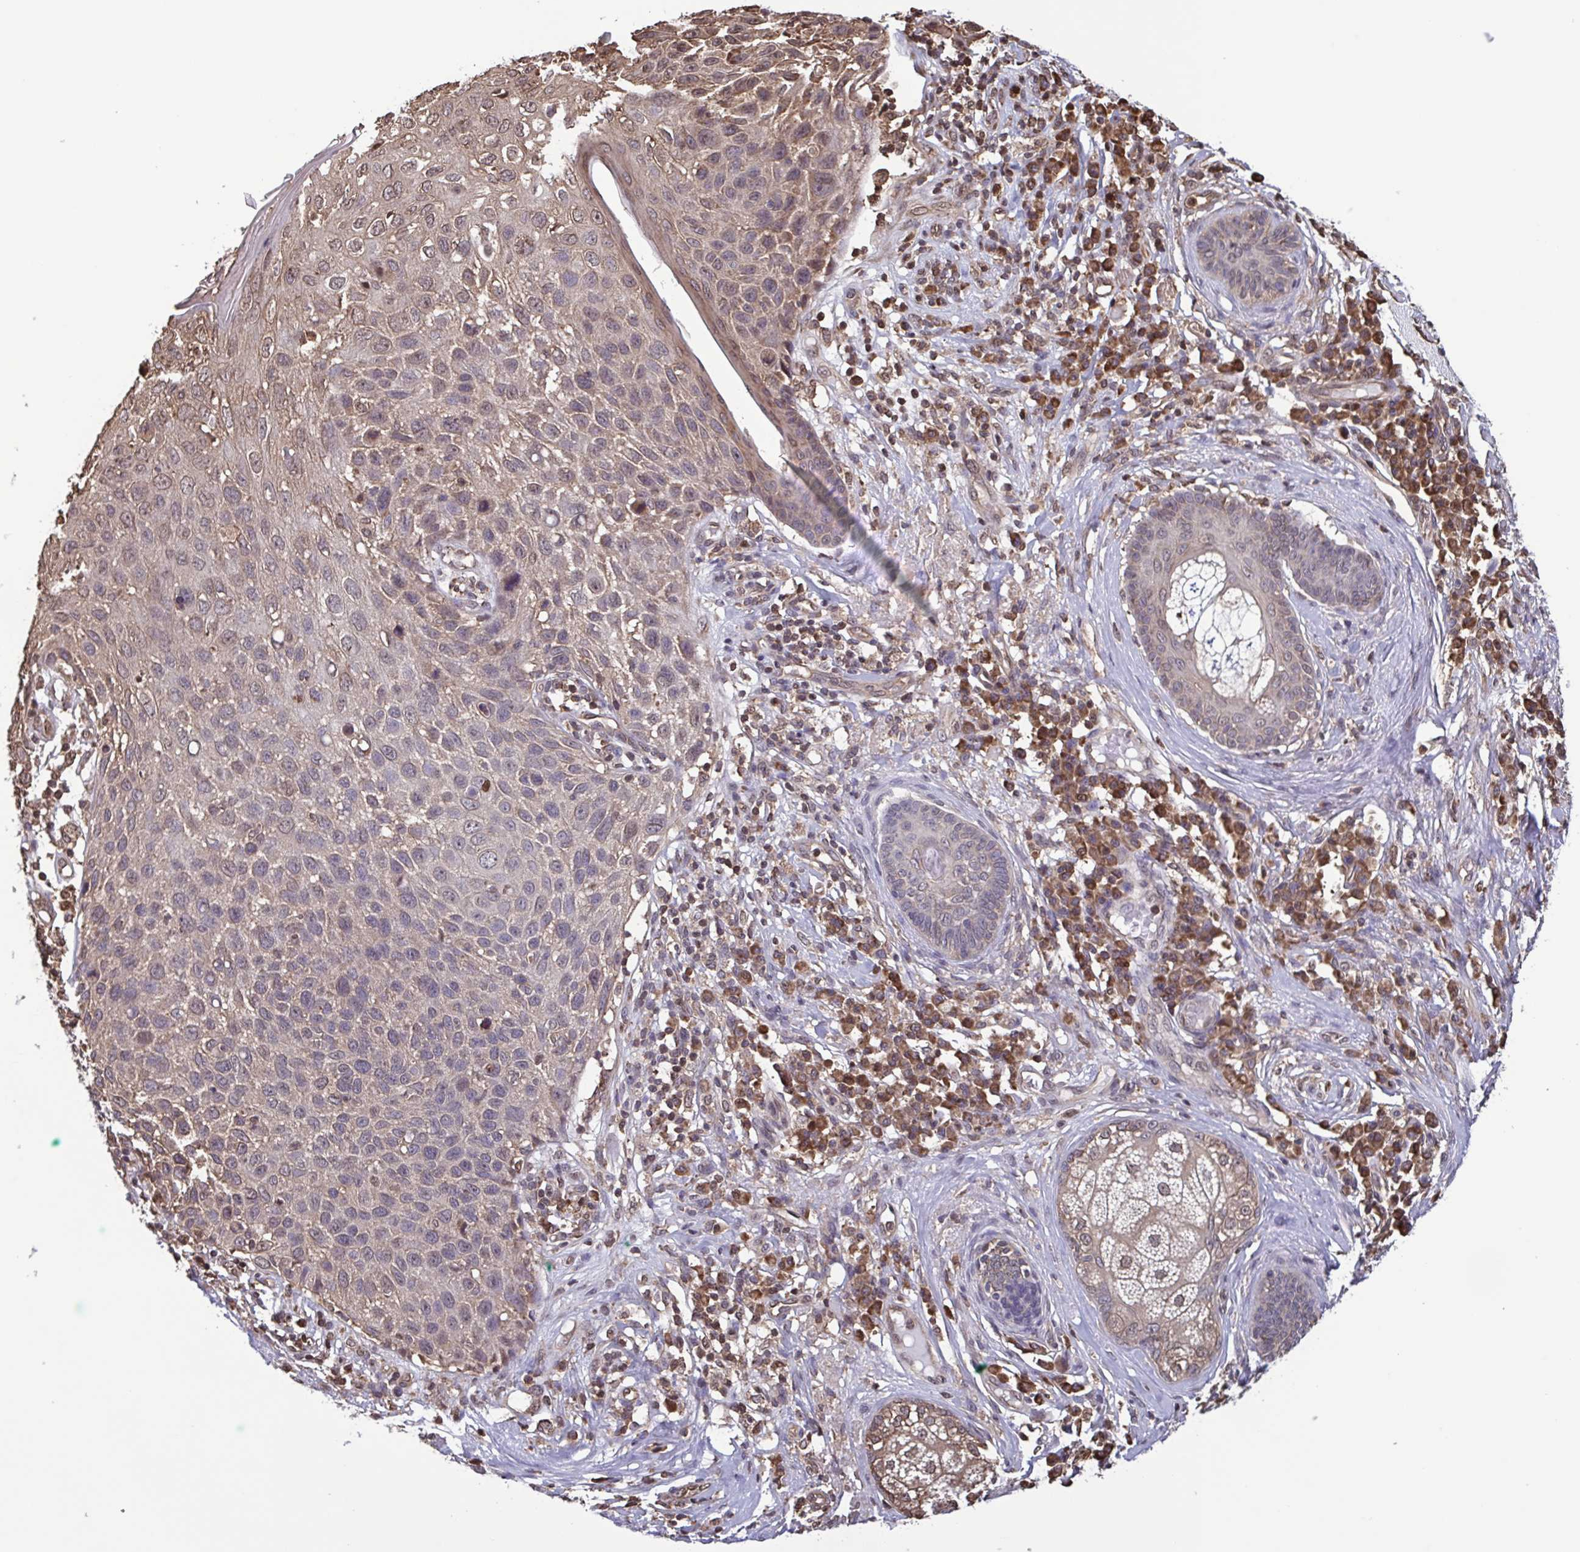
{"staining": {"intensity": "weak", "quantity": "25%-75%", "location": "cytoplasmic/membranous,nuclear"}, "tissue": "skin cancer", "cell_type": "Tumor cells", "image_type": "cancer", "snomed": [{"axis": "morphology", "description": "Squamous cell carcinoma, NOS"}, {"axis": "topography", "description": "Skin"}], "caption": "Immunohistochemistry (IHC) image of human squamous cell carcinoma (skin) stained for a protein (brown), which shows low levels of weak cytoplasmic/membranous and nuclear positivity in about 25%-75% of tumor cells.", "gene": "SEC63", "patient": {"sex": "female", "age": 87}}